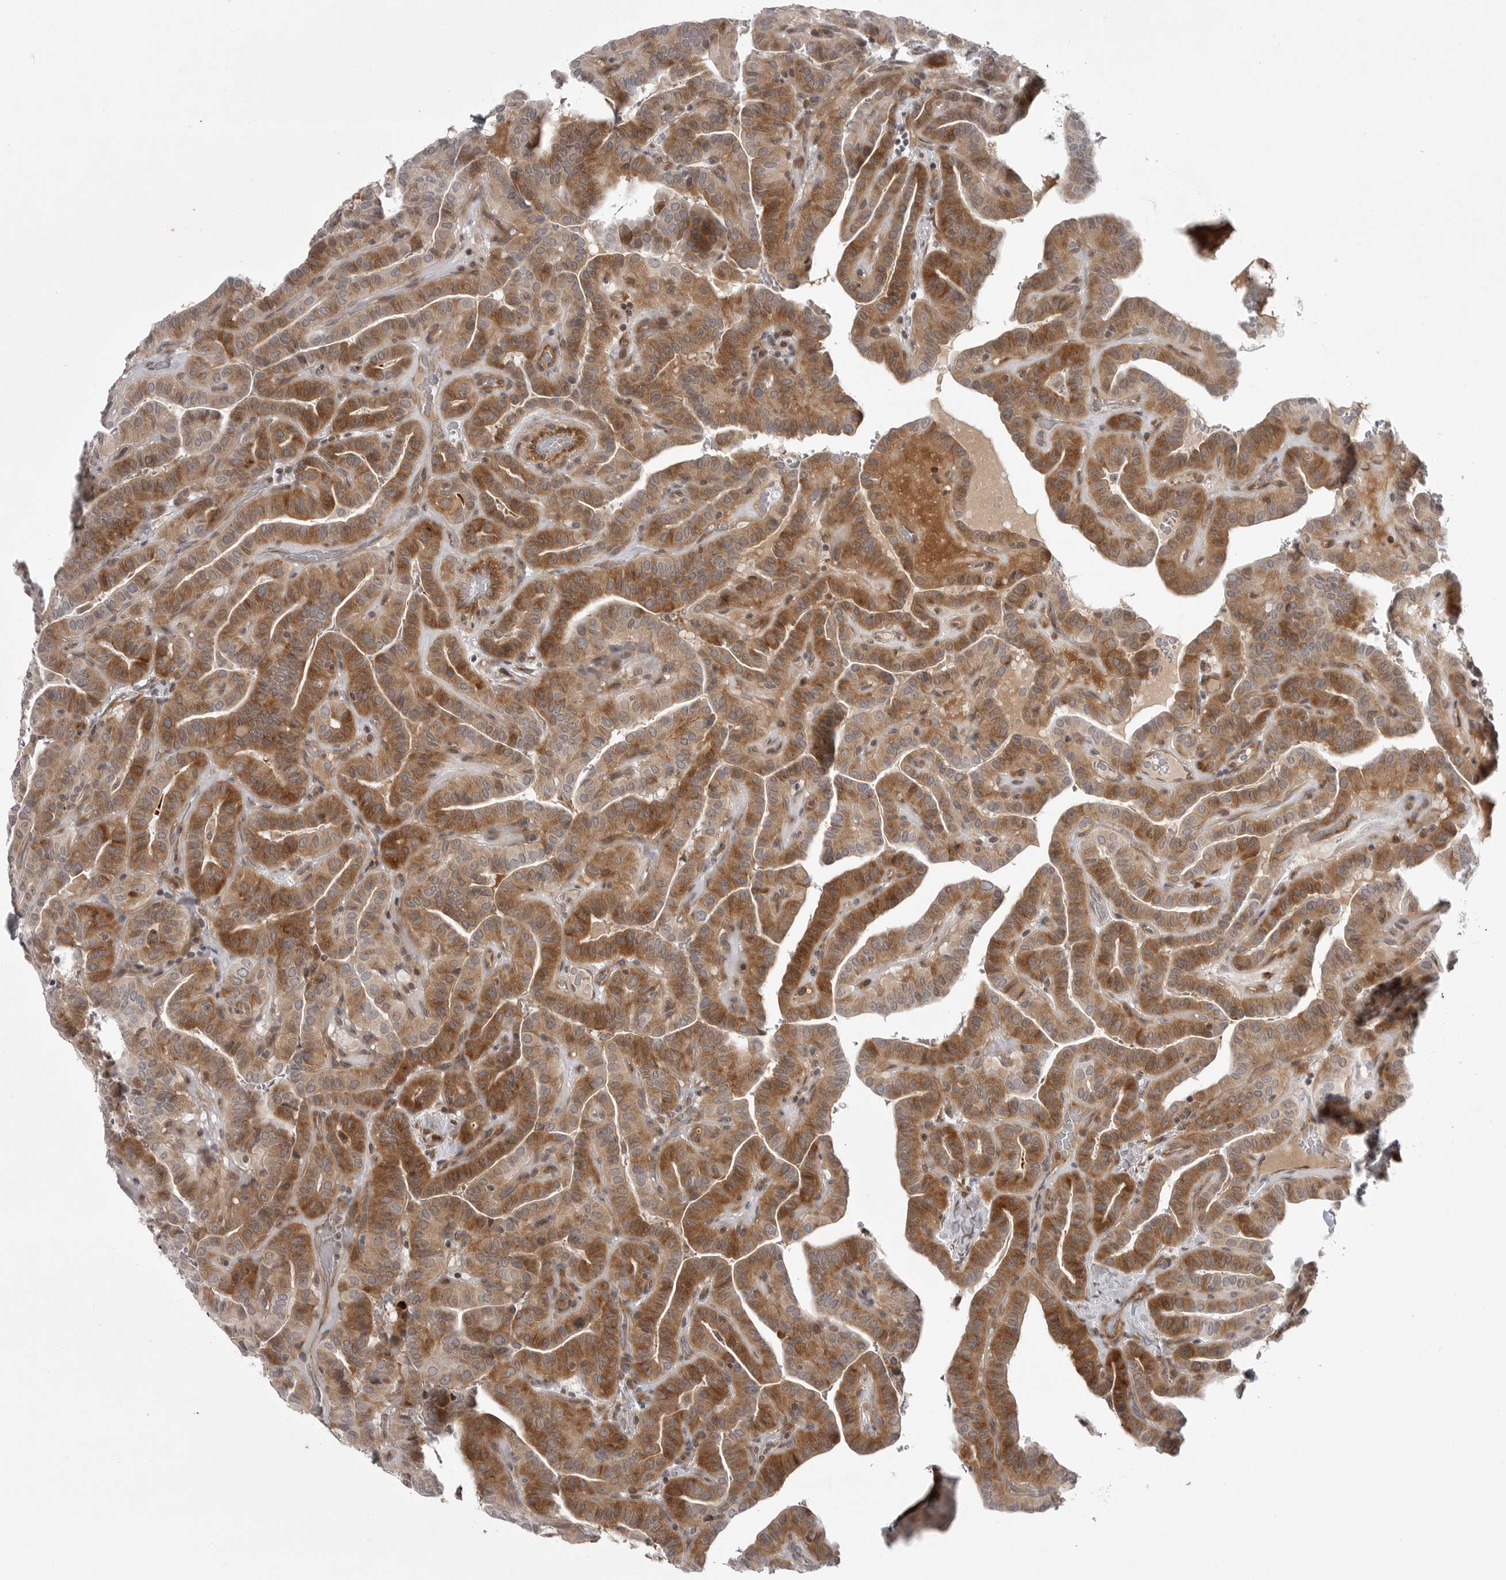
{"staining": {"intensity": "moderate", "quantity": ">75%", "location": "cytoplasmic/membranous"}, "tissue": "thyroid cancer", "cell_type": "Tumor cells", "image_type": "cancer", "snomed": [{"axis": "morphology", "description": "Papillary adenocarcinoma, NOS"}, {"axis": "topography", "description": "Thyroid gland"}], "caption": "Thyroid papillary adenocarcinoma tissue reveals moderate cytoplasmic/membranous staining in approximately >75% of tumor cells (brown staining indicates protein expression, while blue staining denotes nuclei).", "gene": "CD300LD", "patient": {"sex": "male", "age": 77}}